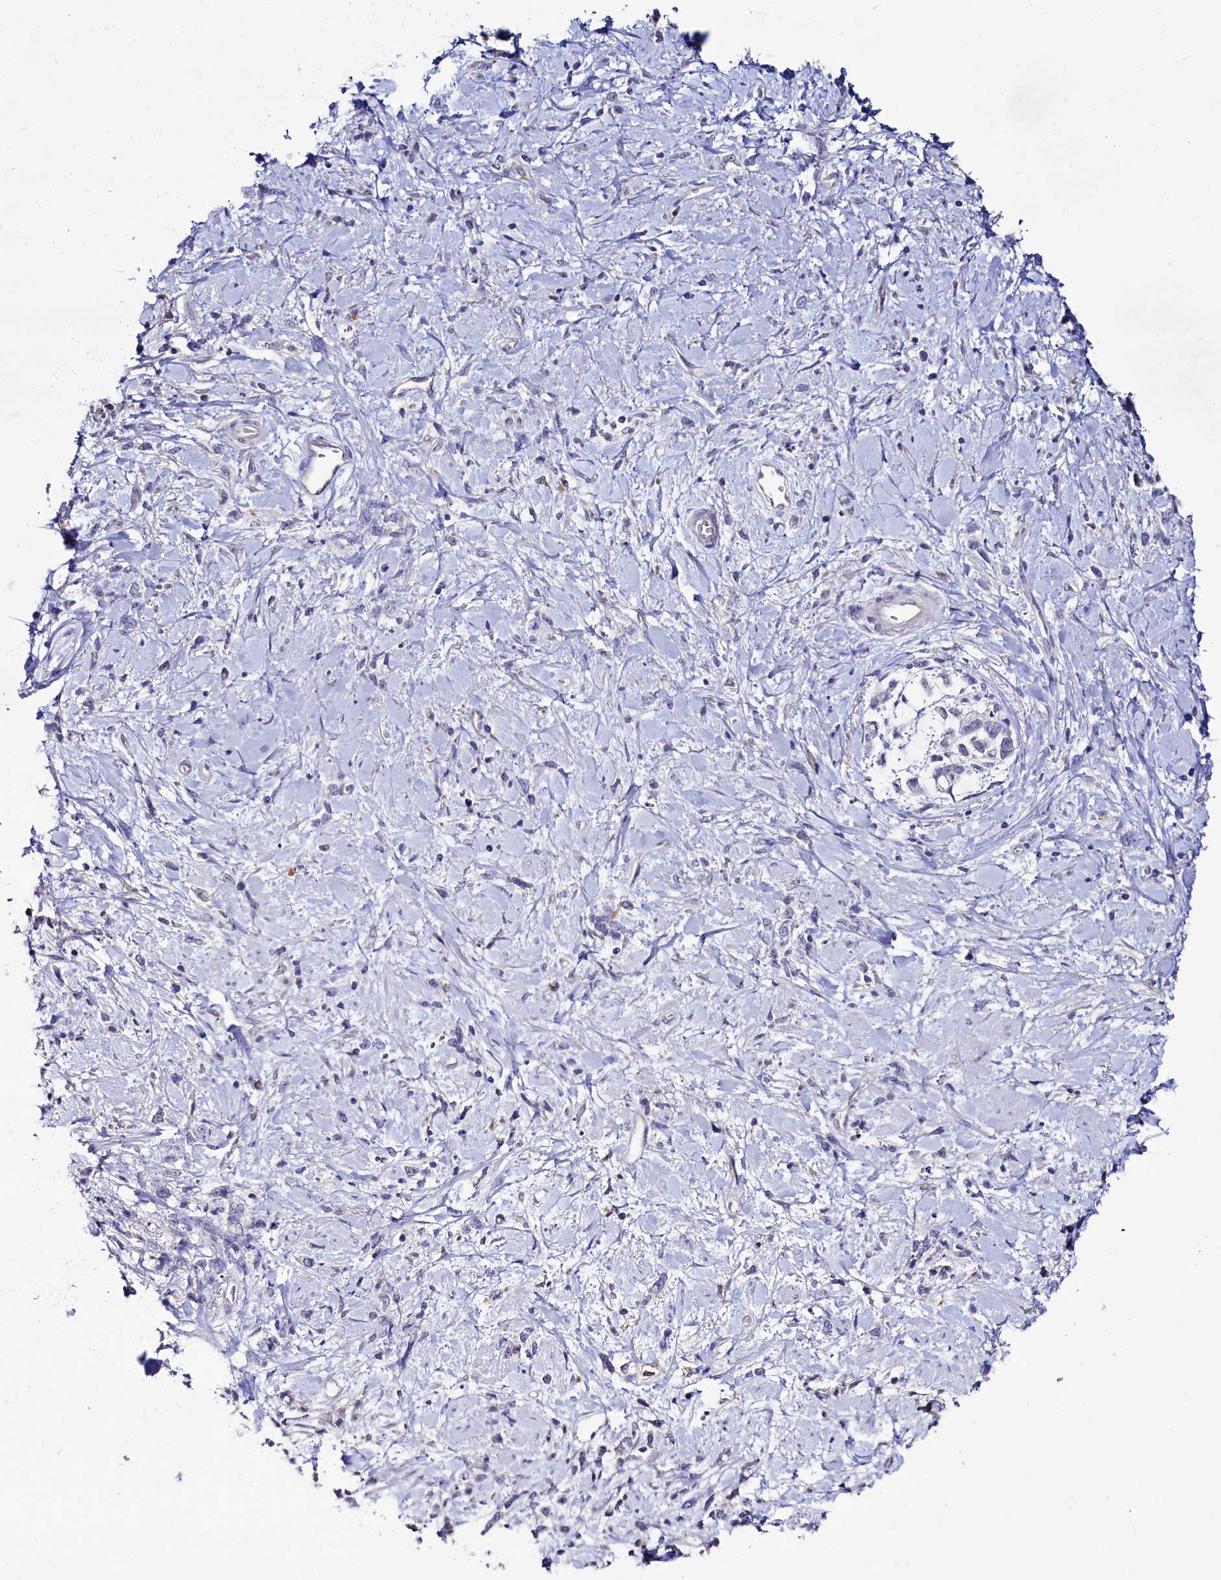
{"staining": {"intensity": "negative", "quantity": "none", "location": "none"}, "tissue": "stomach cancer", "cell_type": "Tumor cells", "image_type": "cancer", "snomed": [{"axis": "morphology", "description": "Adenocarcinoma, NOS"}, {"axis": "topography", "description": "Stomach"}], "caption": "Immunohistochemistry histopathology image of stomach adenocarcinoma stained for a protein (brown), which demonstrates no positivity in tumor cells.", "gene": "ASTE1", "patient": {"sex": "female", "age": 60}}